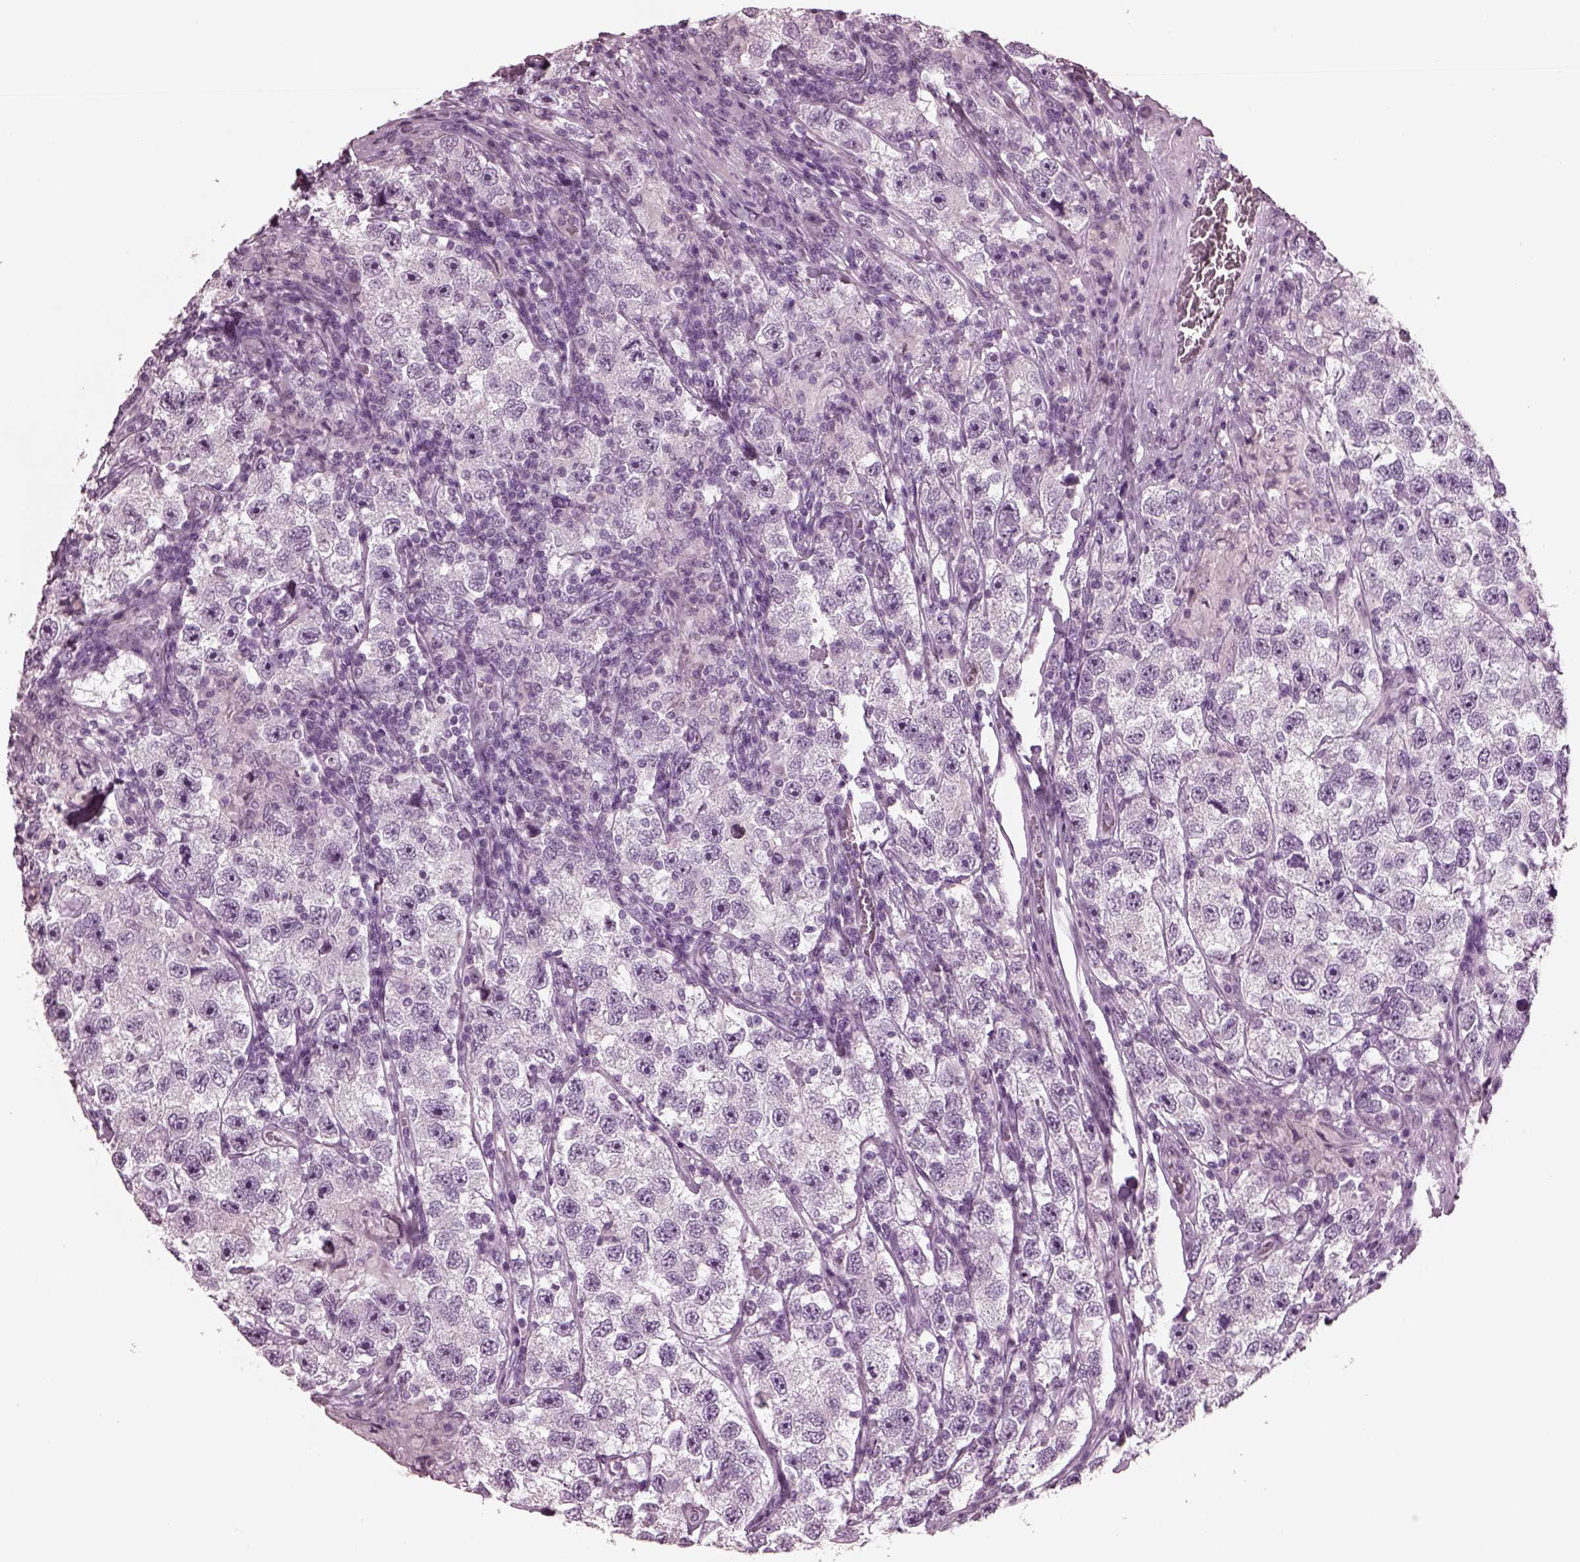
{"staining": {"intensity": "negative", "quantity": "none", "location": "none"}, "tissue": "testis cancer", "cell_type": "Tumor cells", "image_type": "cancer", "snomed": [{"axis": "morphology", "description": "Seminoma, NOS"}, {"axis": "topography", "description": "Testis"}], "caption": "This is an immunohistochemistry micrograph of testis cancer (seminoma). There is no positivity in tumor cells.", "gene": "MIB2", "patient": {"sex": "male", "age": 26}}